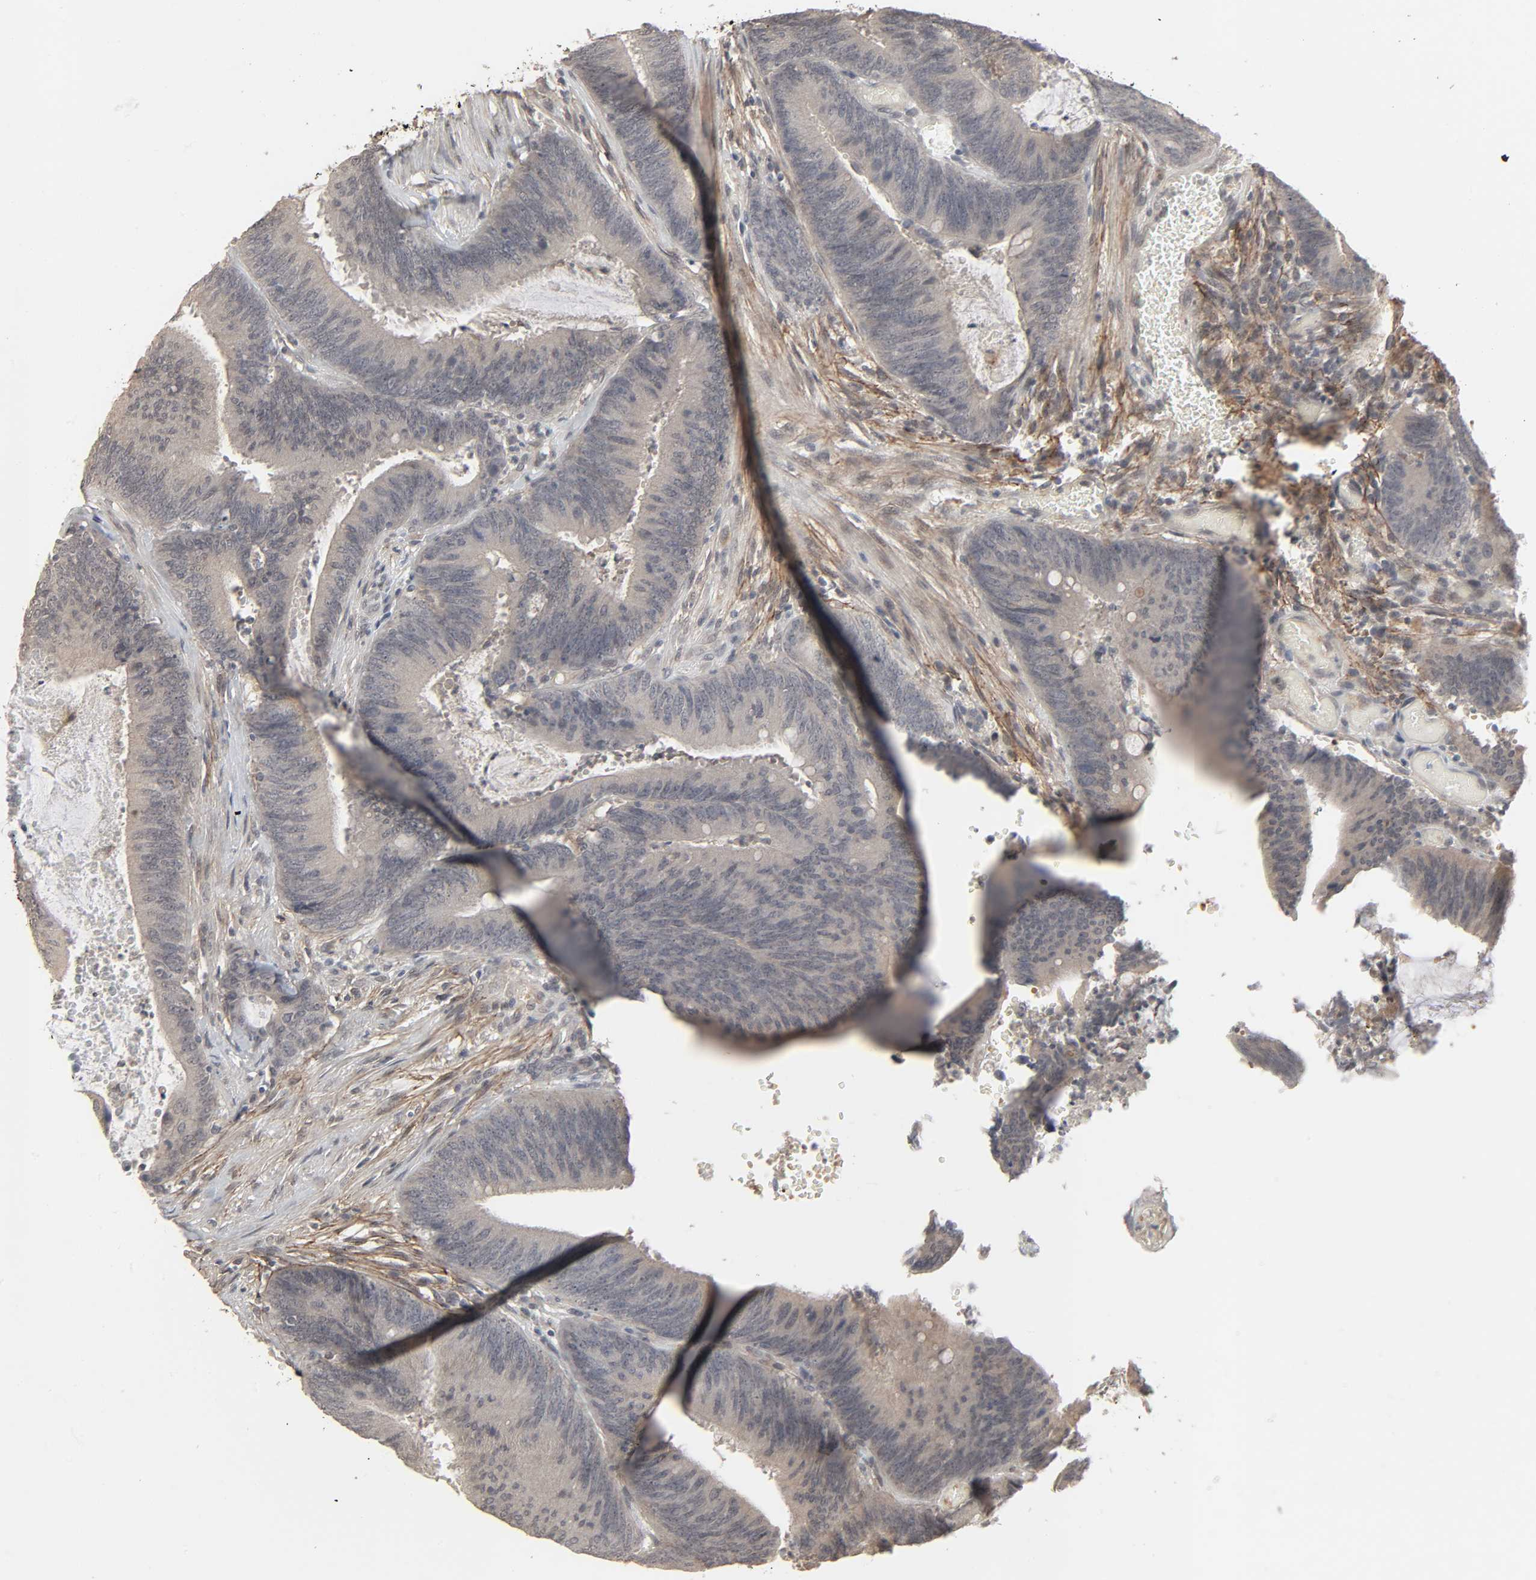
{"staining": {"intensity": "weak", "quantity": "25%-75%", "location": "cytoplasmic/membranous"}, "tissue": "colorectal cancer", "cell_type": "Tumor cells", "image_type": "cancer", "snomed": [{"axis": "morphology", "description": "Adenocarcinoma, NOS"}, {"axis": "topography", "description": "Rectum"}], "caption": "The photomicrograph demonstrates a brown stain indicating the presence of a protein in the cytoplasmic/membranous of tumor cells in colorectal cancer (adenocarcinoma).", "gene": "ZNF222", "patient": {"sex": "female", "age": 66}}